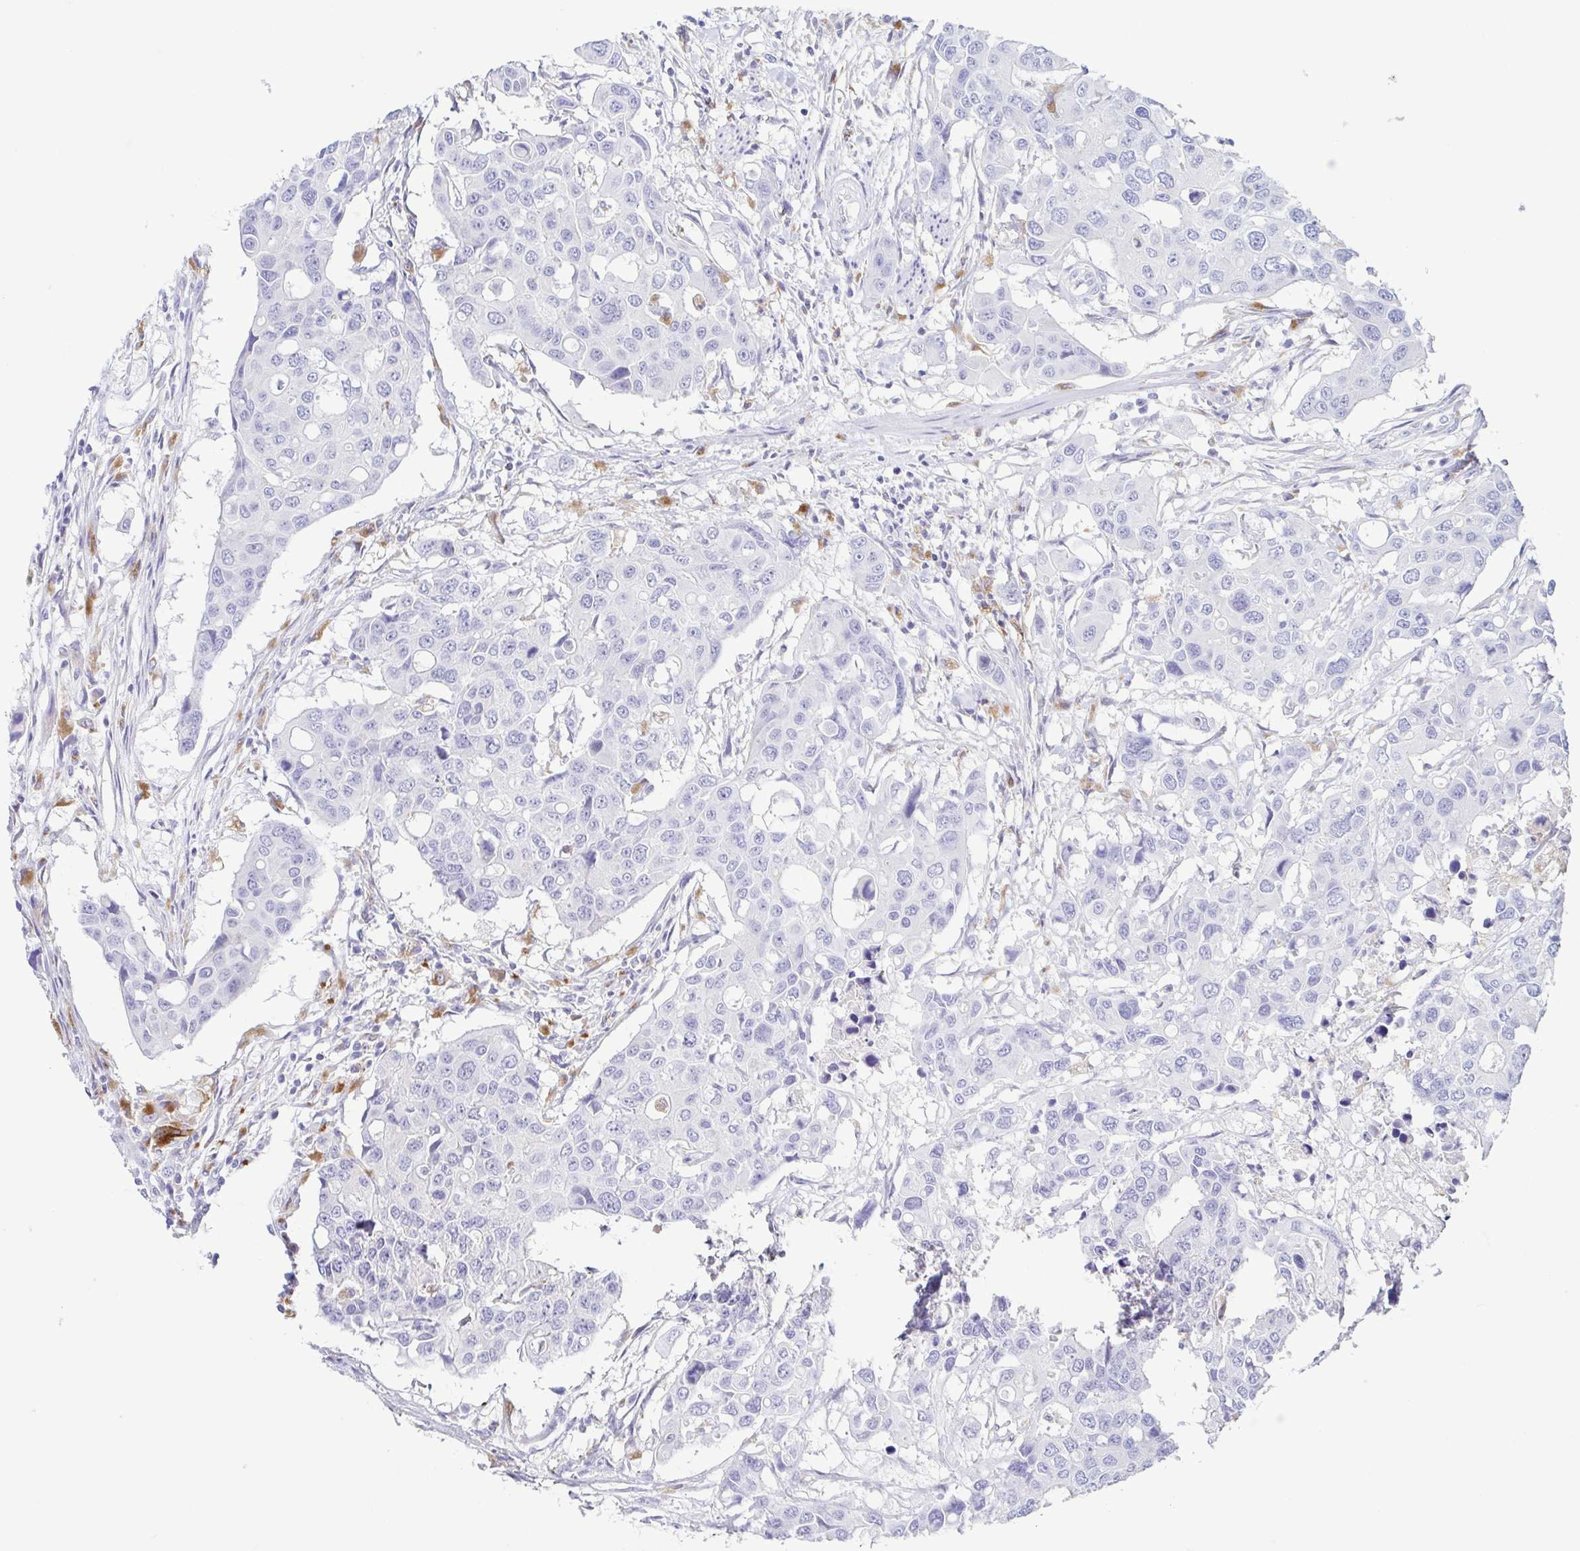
{"staining": {"intensity": "negative", "quantity": "none", "location": "none"}, "tissue": "colorectal cancer", "cell_type": "Tumor cells", "image_type": "cancer", "snomed": [{"axis": "morphology", "description": "Adenocarcinoma, NOS"}, {"axis": "topography", "description": "Colon"}], "caption": "Immunohistochemistry (IHC) photomicrograph of human colorectal adenocarcinoma stained for a protein (brown), which demonstrates no staining in tumor cells.", "gene": "ATP6V1G2", "patient": {"sex": "male", "age": 77}}